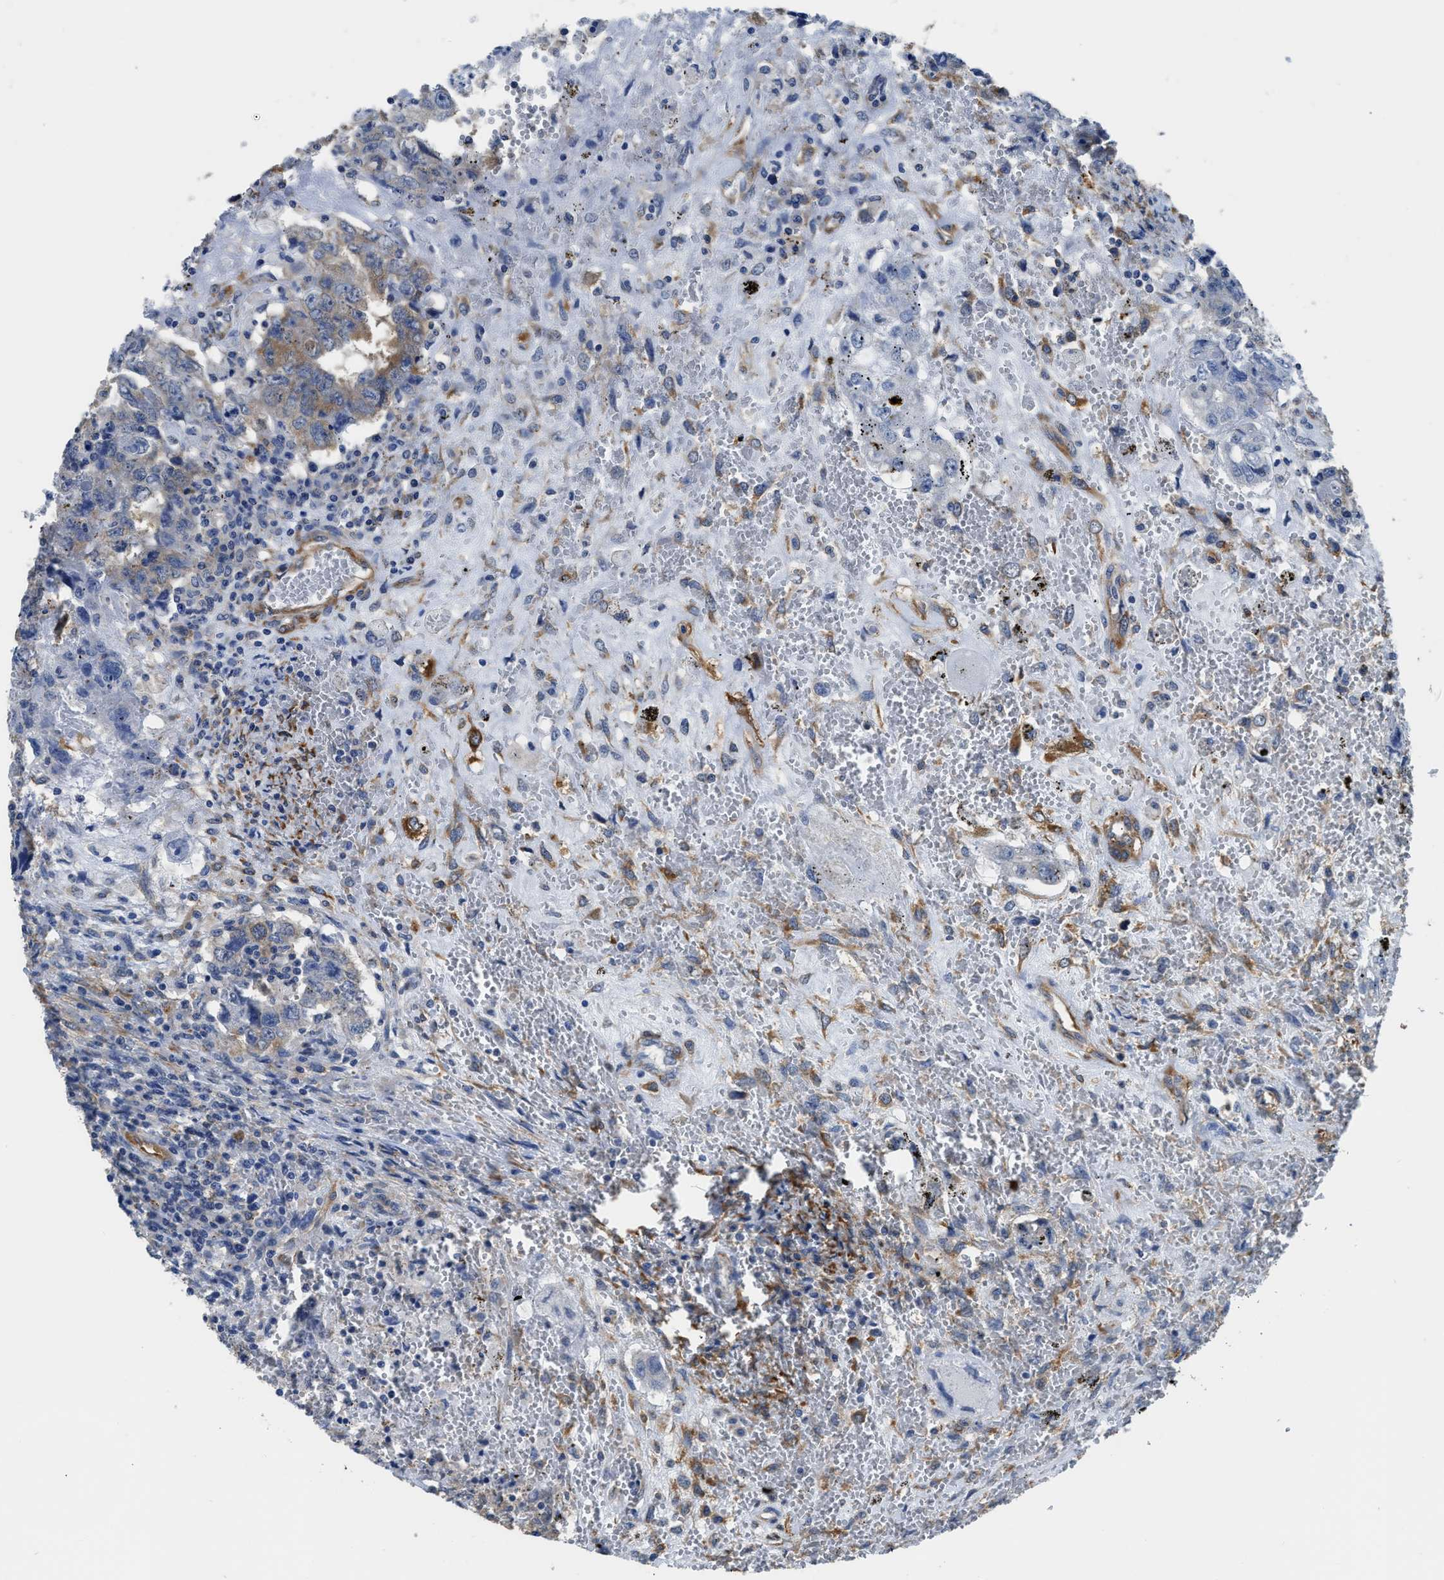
{"staining": {"intensity": "weak", "quantity": ">75%", "location": "cytoplasmic/membranous"}, "tissue": "testis cancer", "cell_type": "Tumor cells", "image_type": "cancer", "snomed": [{"axis": "morphology", "description": "Carcinoma, Embryonal, NOS"}, {"axis": "topography", "description": "Testis"}], "caption": "This photomicrograph exhibits embryonal carcinoma (testis) stained with immunohistochemistry to label a protein in brown. The cytoplasmic/membranous of tumor cells show weak positivity for the protein. Nuclei are counter-stained blue.", "gene": "ZSWIM5", "patient": {"sex": "male", "age": 26}}